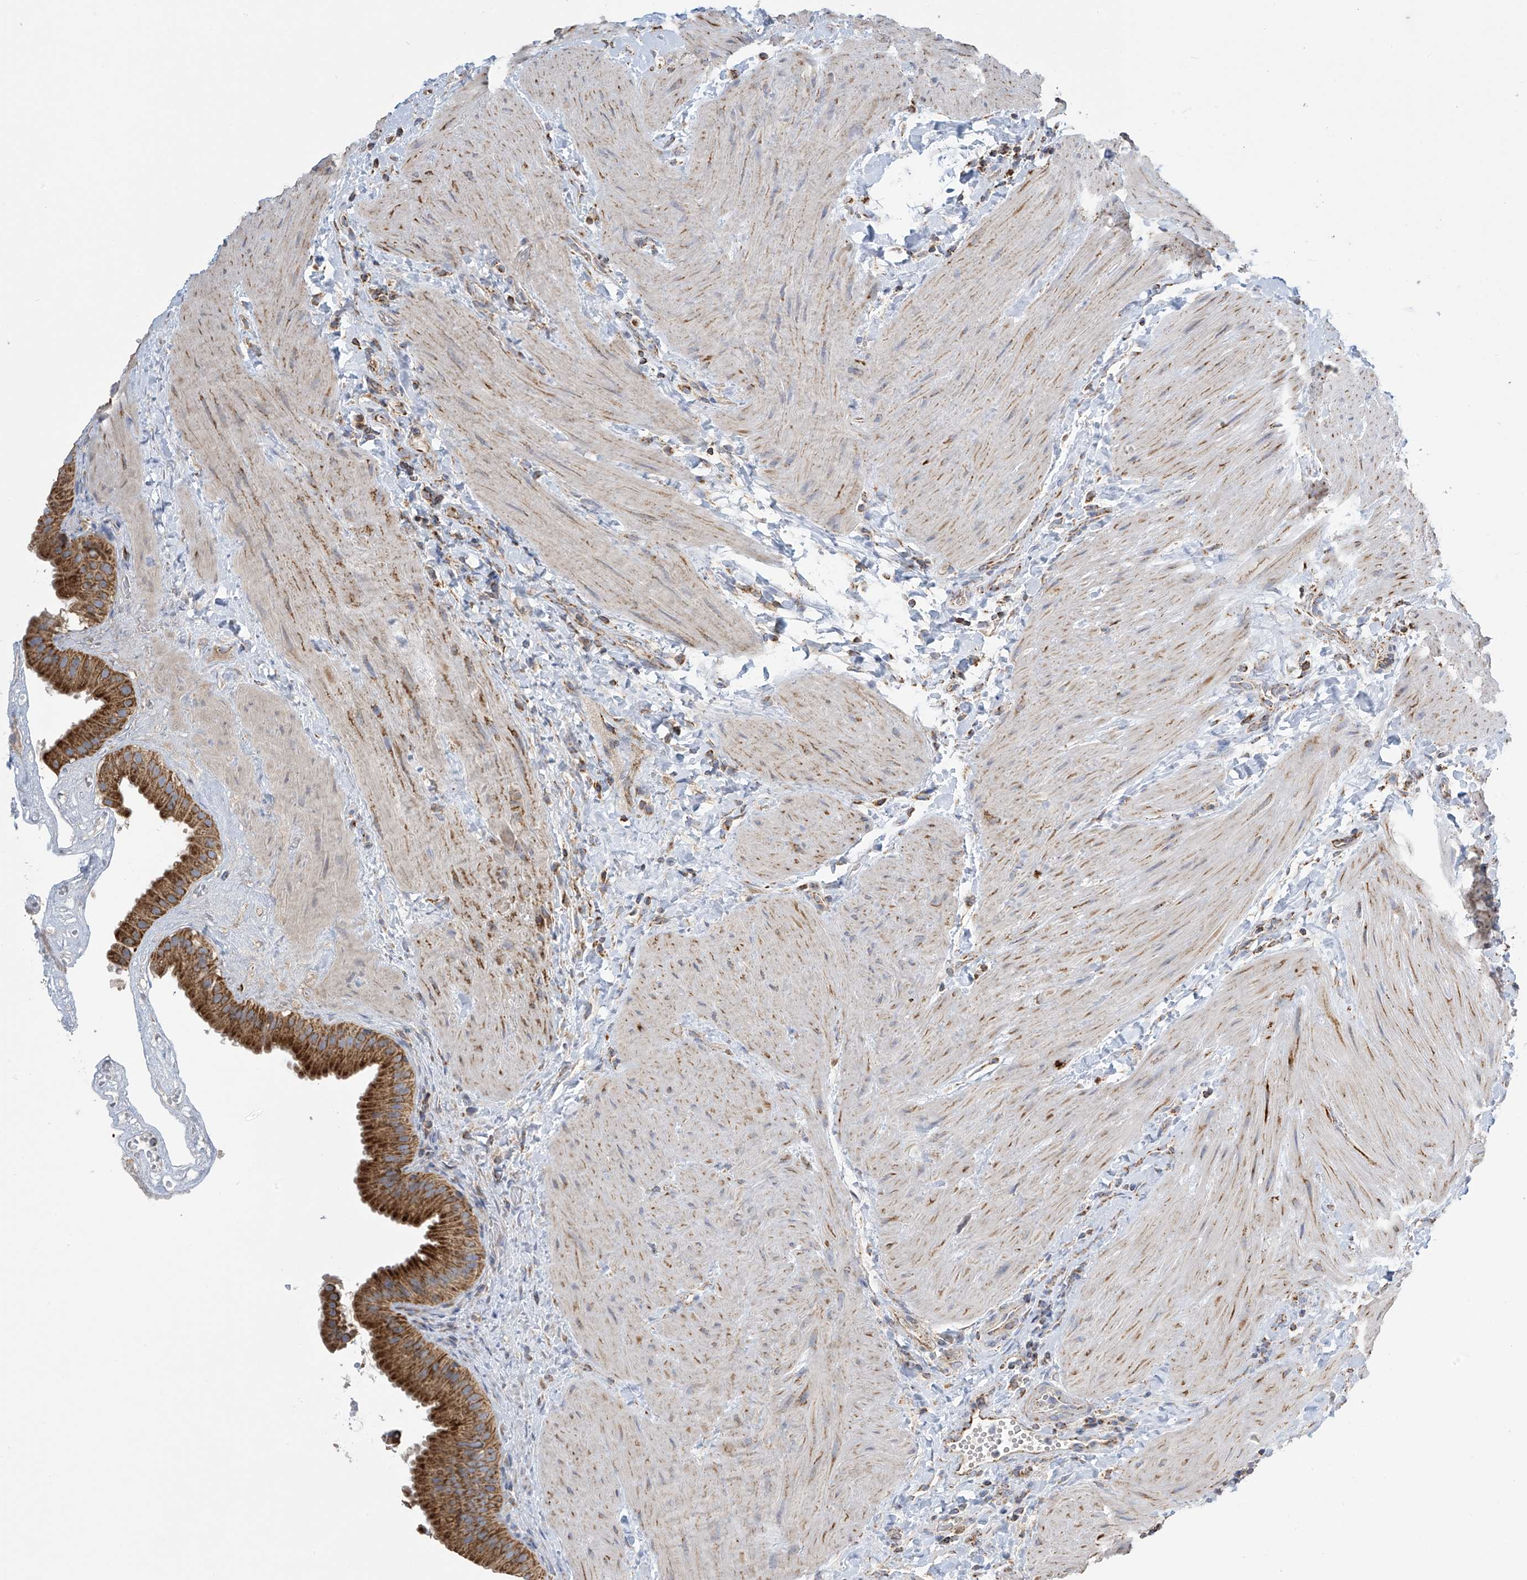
{"staining": {"intensity": "strong", "quantity": ">75%", "location": "cytoplasmic/membranous"}, "tissue": "gallbladder", "cell_type": "Glandular cells", "image_type": "normal", "snomed": [{"axis": "morphology", "description": "Normal tissue, NOS"}, {"axis": "topography", "description": "Gallbladder"}], "caption": "Glandular cells exhibit strong cytoplasmic/membranous staining in approximately >75% of cells in normal gallbladder. (brown staining indicates protein expression, while blue staining denotes nuclei).", "gene": "PNPT1", "patient": {"sex": "male", "age": 55}}